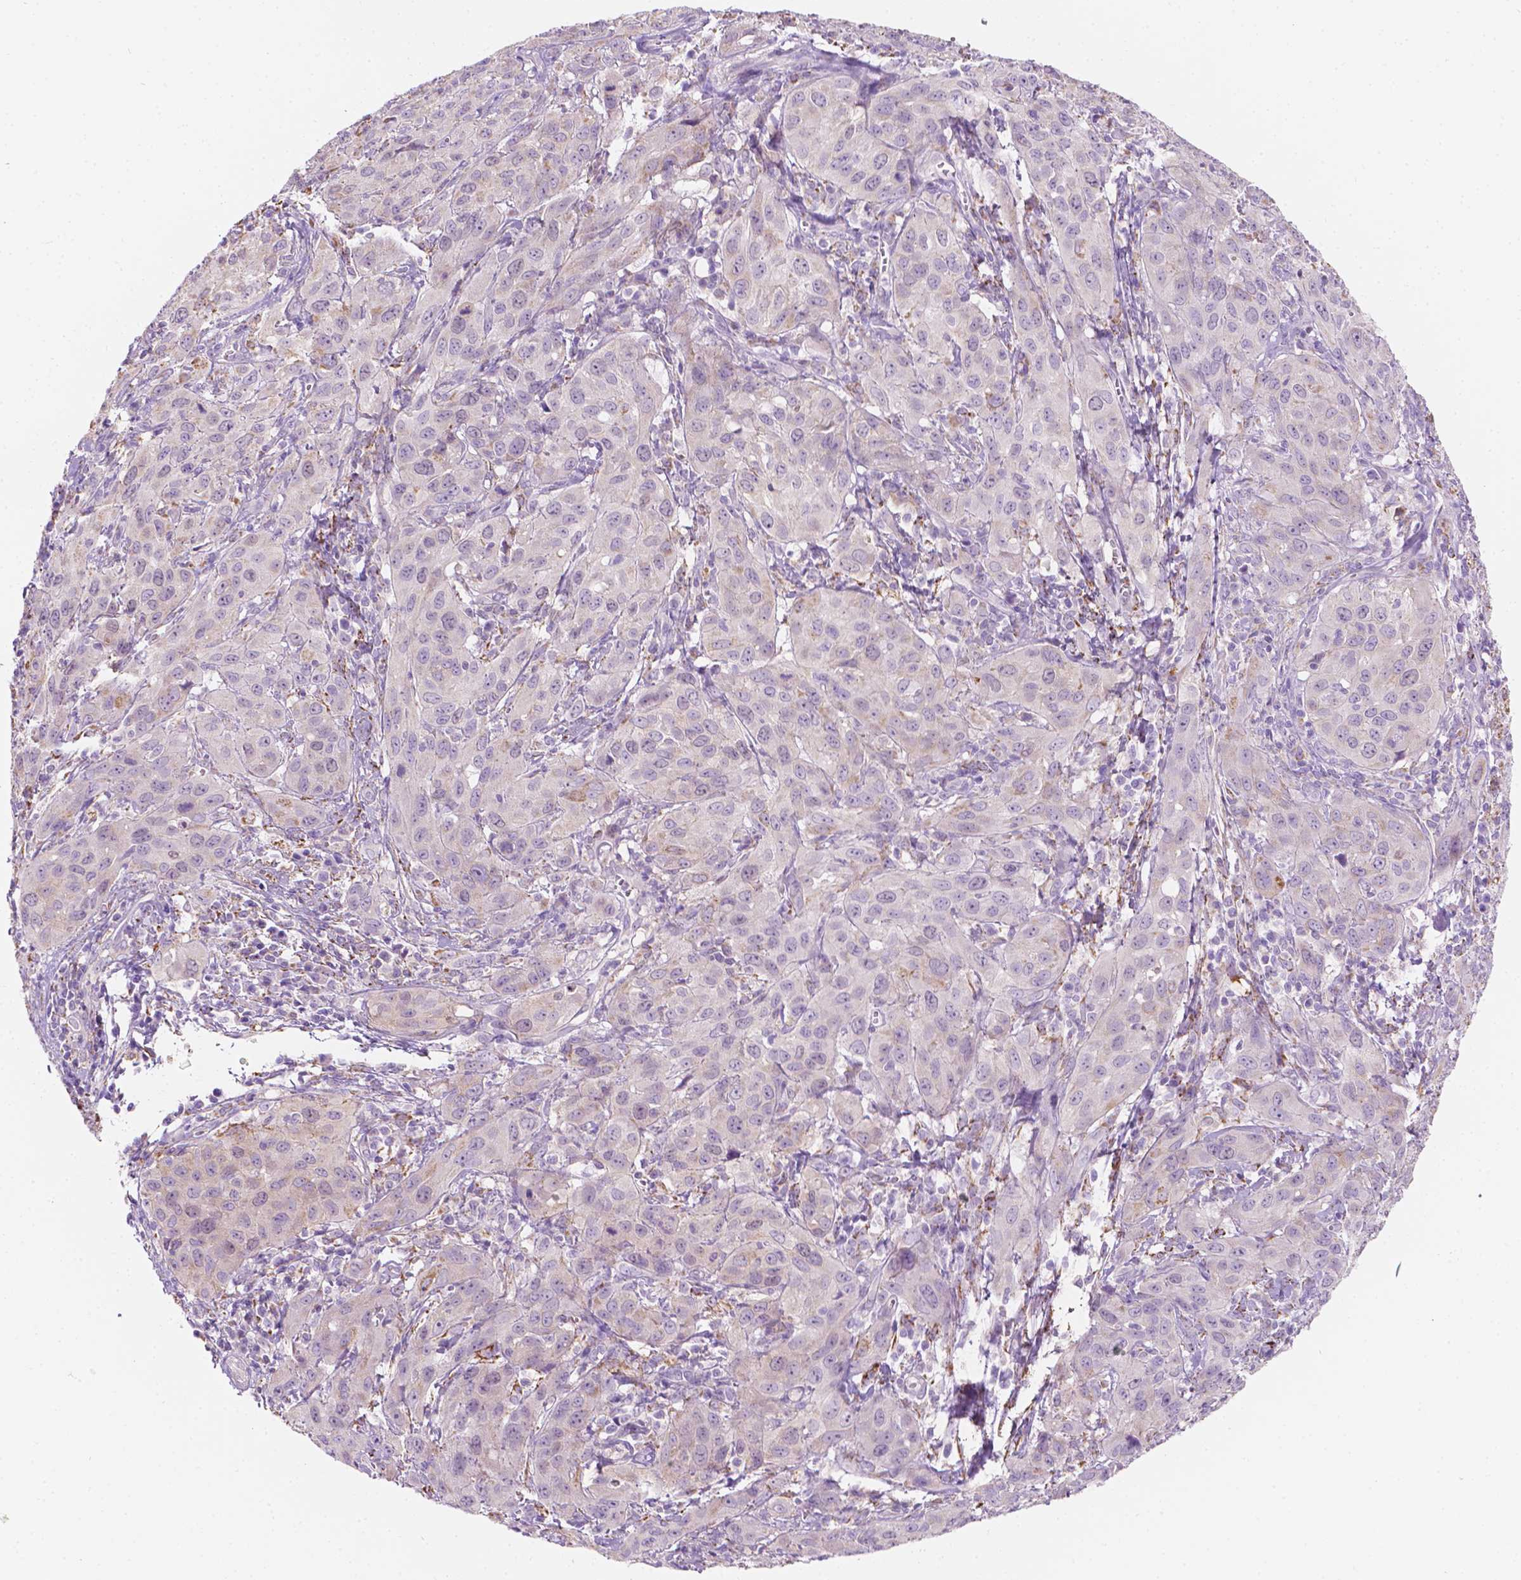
{"staining": {"intensity": "negative", "quantity": "none", "location": "none"}, "tissue": "cervical cancer", "cell_type": "Tumor cells", "image_type": "cancer", "snomed": [{"axis": "morphology", "description": "Normal tissue, NOS"}, {"axis": "morphology", "description": "Squamous cell carcinoma, NOS"}, {"axis": "topography", "description": "Cervix"}], "caption": "The histopathology image exhibits no significant staining in tumor cells of cervical squamous cell carcinoma.", "gene": "NOS1AP", "patient": {"sex": "female", "age": 51}}